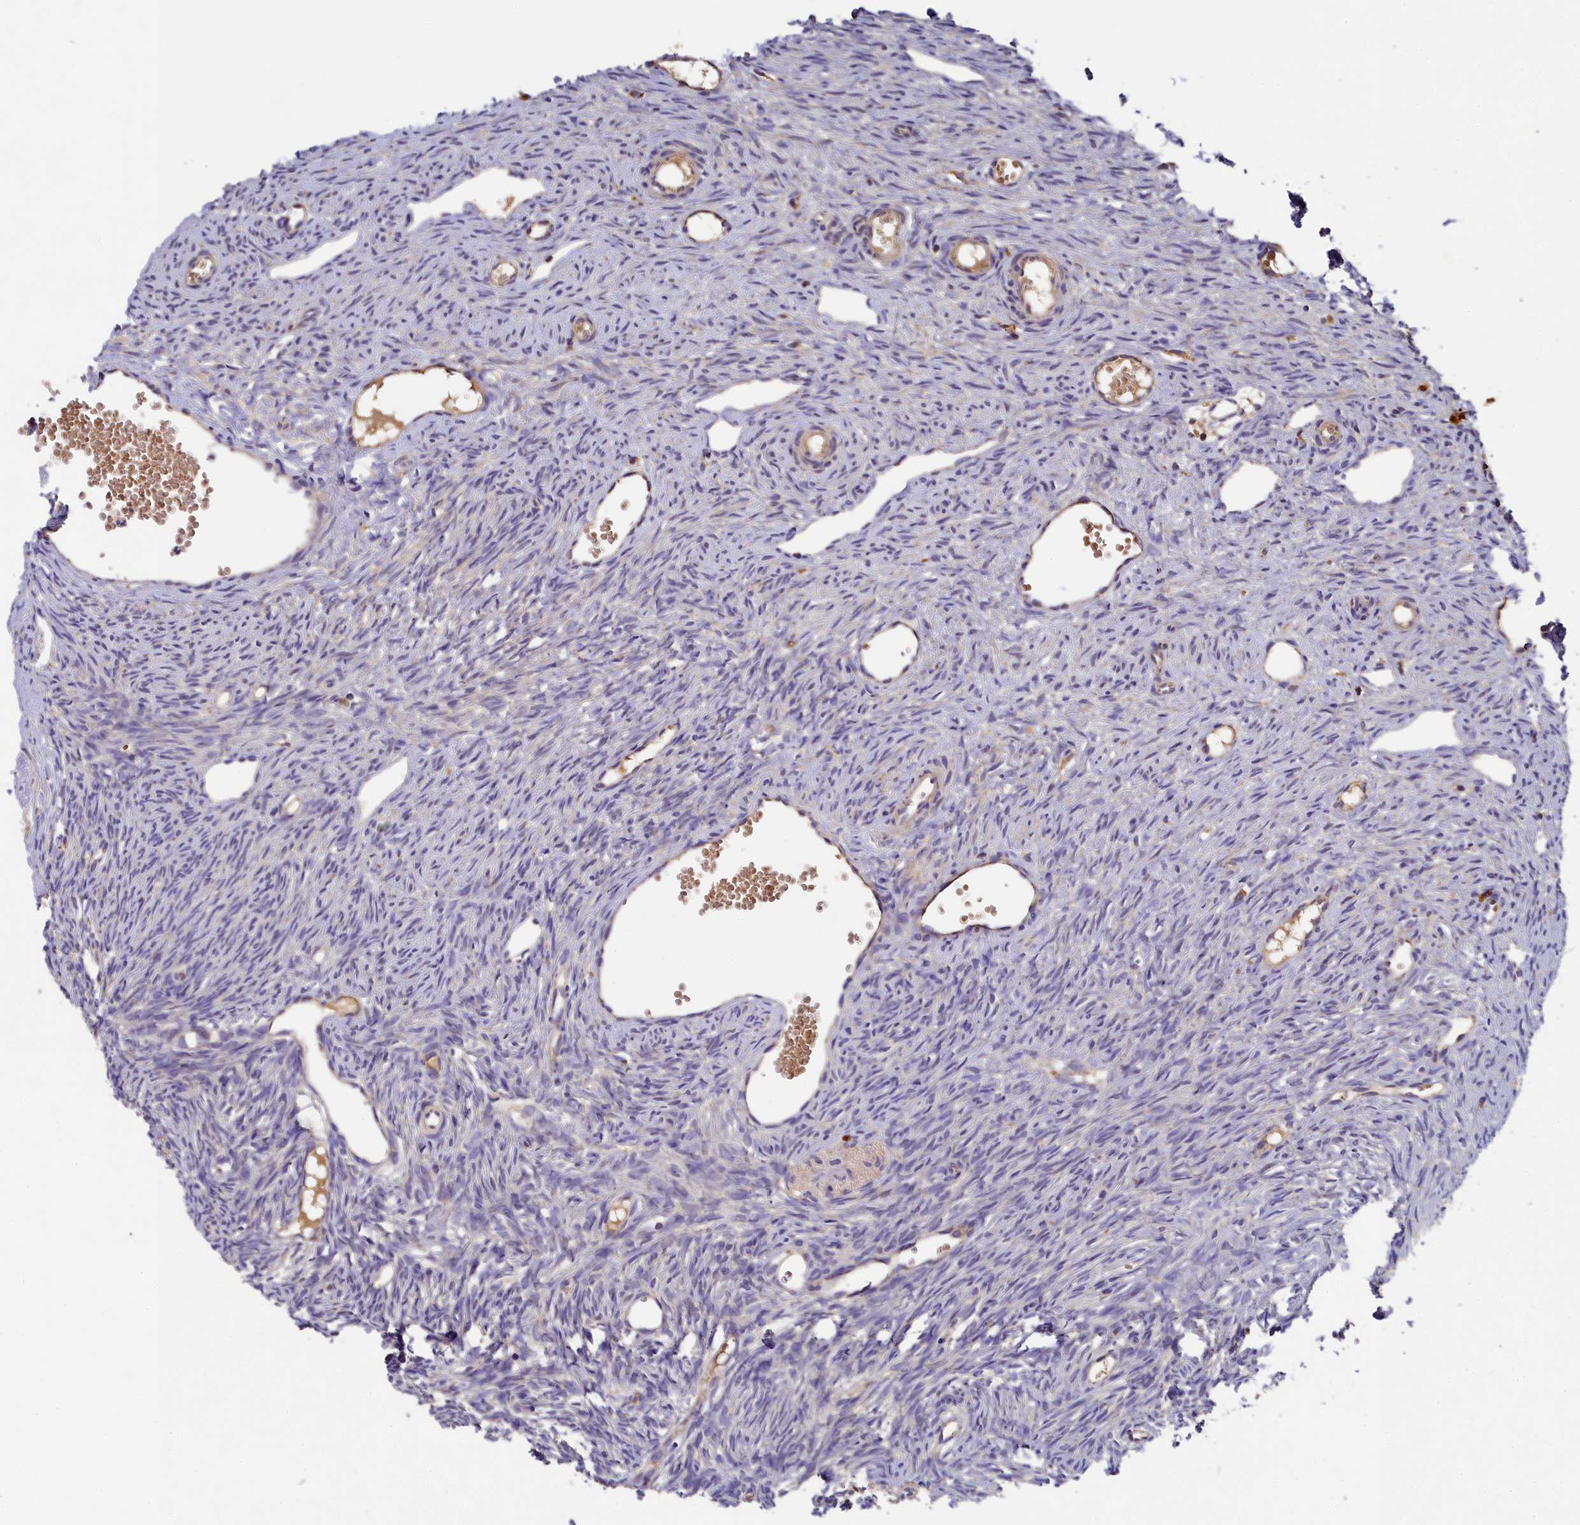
{"staining": {"intensity": "negative", "quantity": "none", "location": "none"}, "tissue": "ovary", "cell_type": "Ovarian stroma cells", "image_type": "normal", "snomed": [{"axis": "morphology", "description": "Normal tissue, NOS"}, {"axis": "topography", "description": "Ovary"}], "caption": "This micrograph is of benign ovary stained with immunohistochemistry (IHC) to label a protein in brown with the nuclei are counter-stained blue. There is no staining in ovarian stroma cells.", "gene": "SEC31B", "patient": {"sex": "female", "age": 51}}